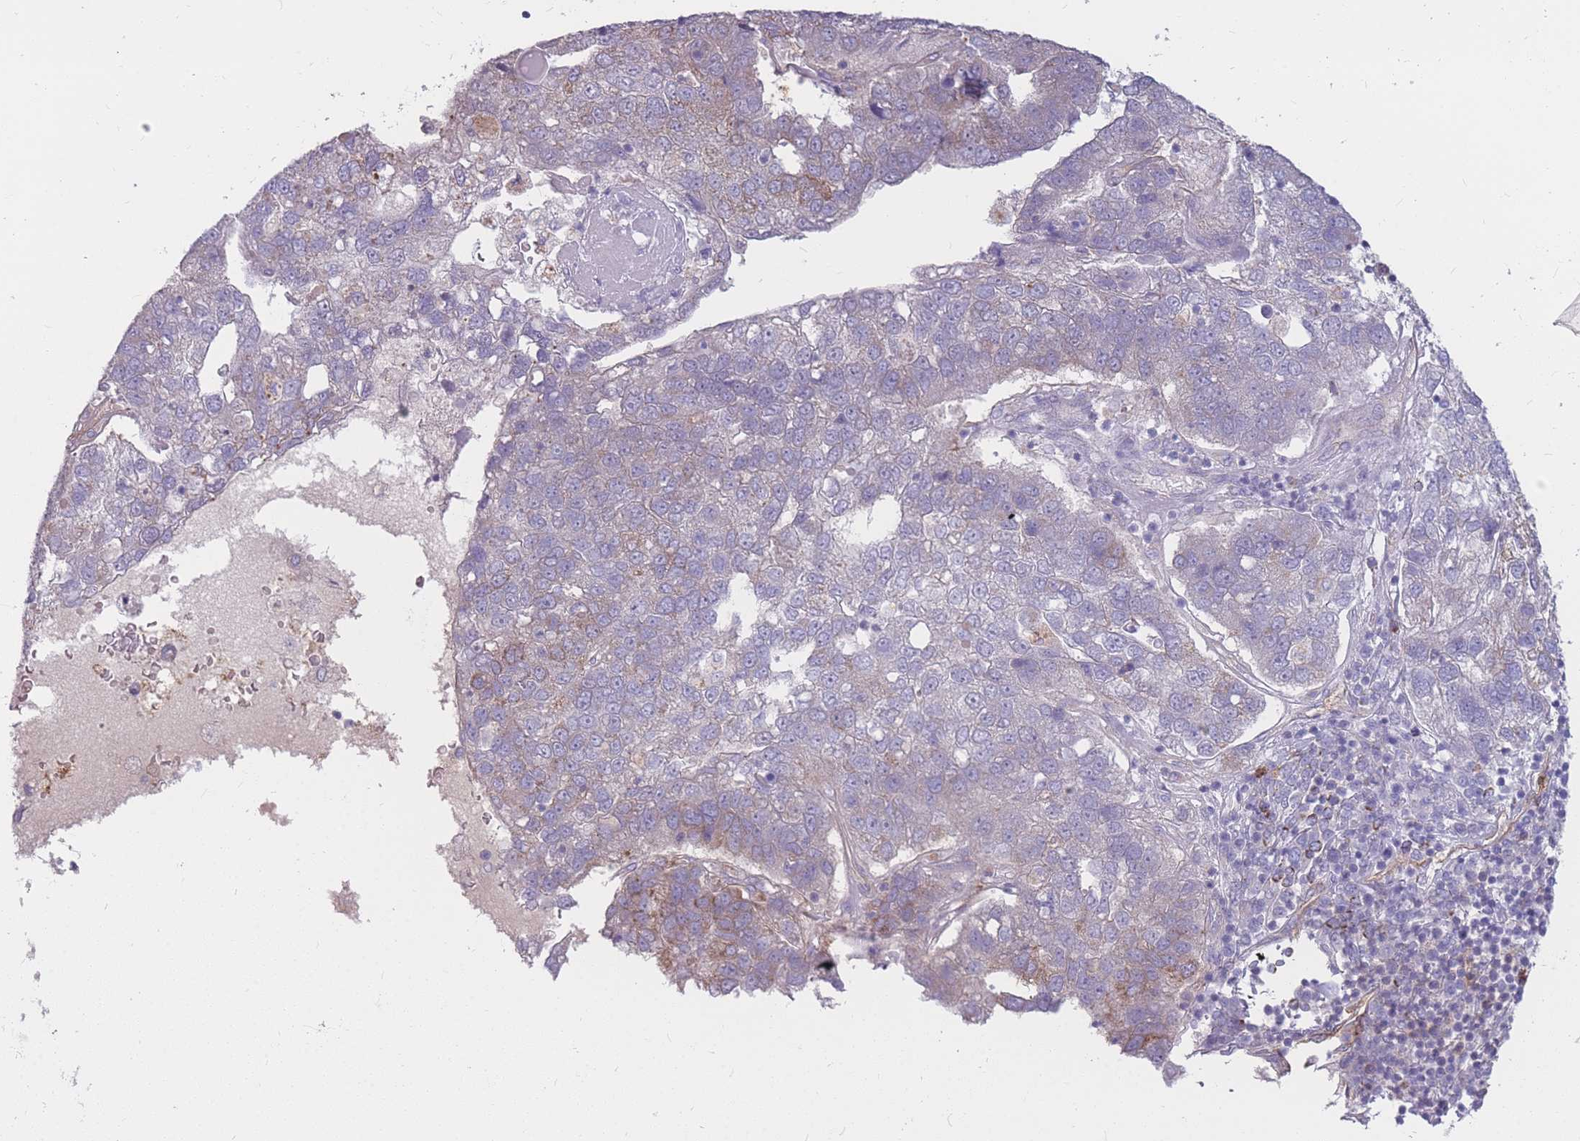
{"staining": {"intensity": "moderate", "quantity": "<25%", "location": "cytoplasmic/membranous"}, "tissue": "pancreatic cancer", "cell_type": "Tumor cells", "image_type": "cancer", "snomed": [{"axis": "morphology", "description": "Adenocarcinoma, NOS"}, {"axis": "topography", "description": "Pancreas"}], "caption": "A histopathology image showing moderate cytoplasmic/membranous staining in approximately <25% of tumor cells in pancreatic cancer, as visualized by brown immunohistochemical staining.", "gene": "GNA11", "patient": {"sex": "female", "age": 61}}